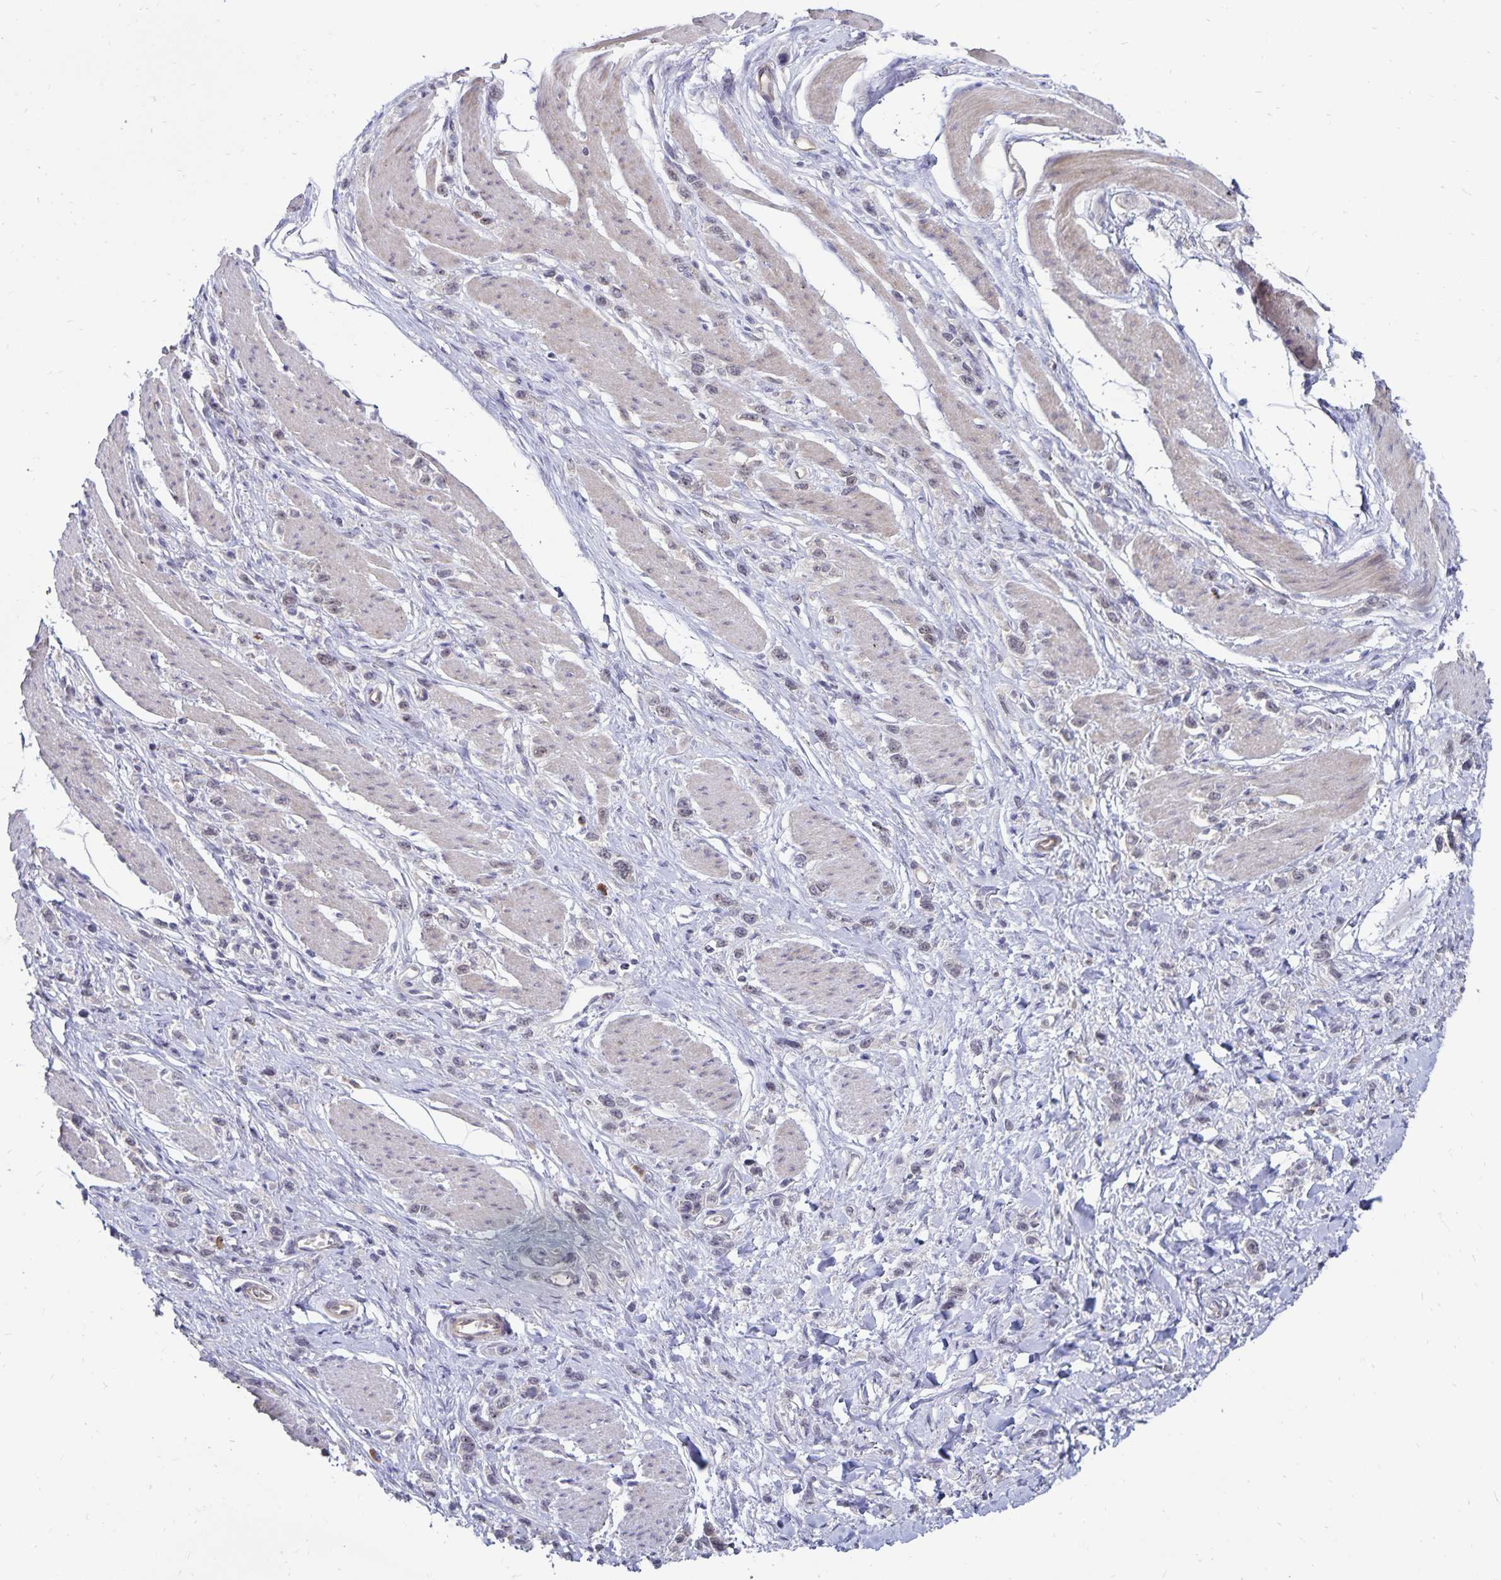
{"staining": {"intensity": "negative", "quantity": "none", "location": "none"}, "tissue": "stomach cancer", "cell_type": "Tumor cells", "image_type": "cancer", "snomed": [{"axis": "morphology", "description": "Adenocarcinoma, NOS"}, {"axis": "topography", "description": "Stomach"}], "caption": "Stomach adenocarcinoma stained for a protein using immunohistochemistry (IHC) reveals no staining tumor cells.", "gene": "CDKN2B", "patient": {"sex": "female", "age": 65}}